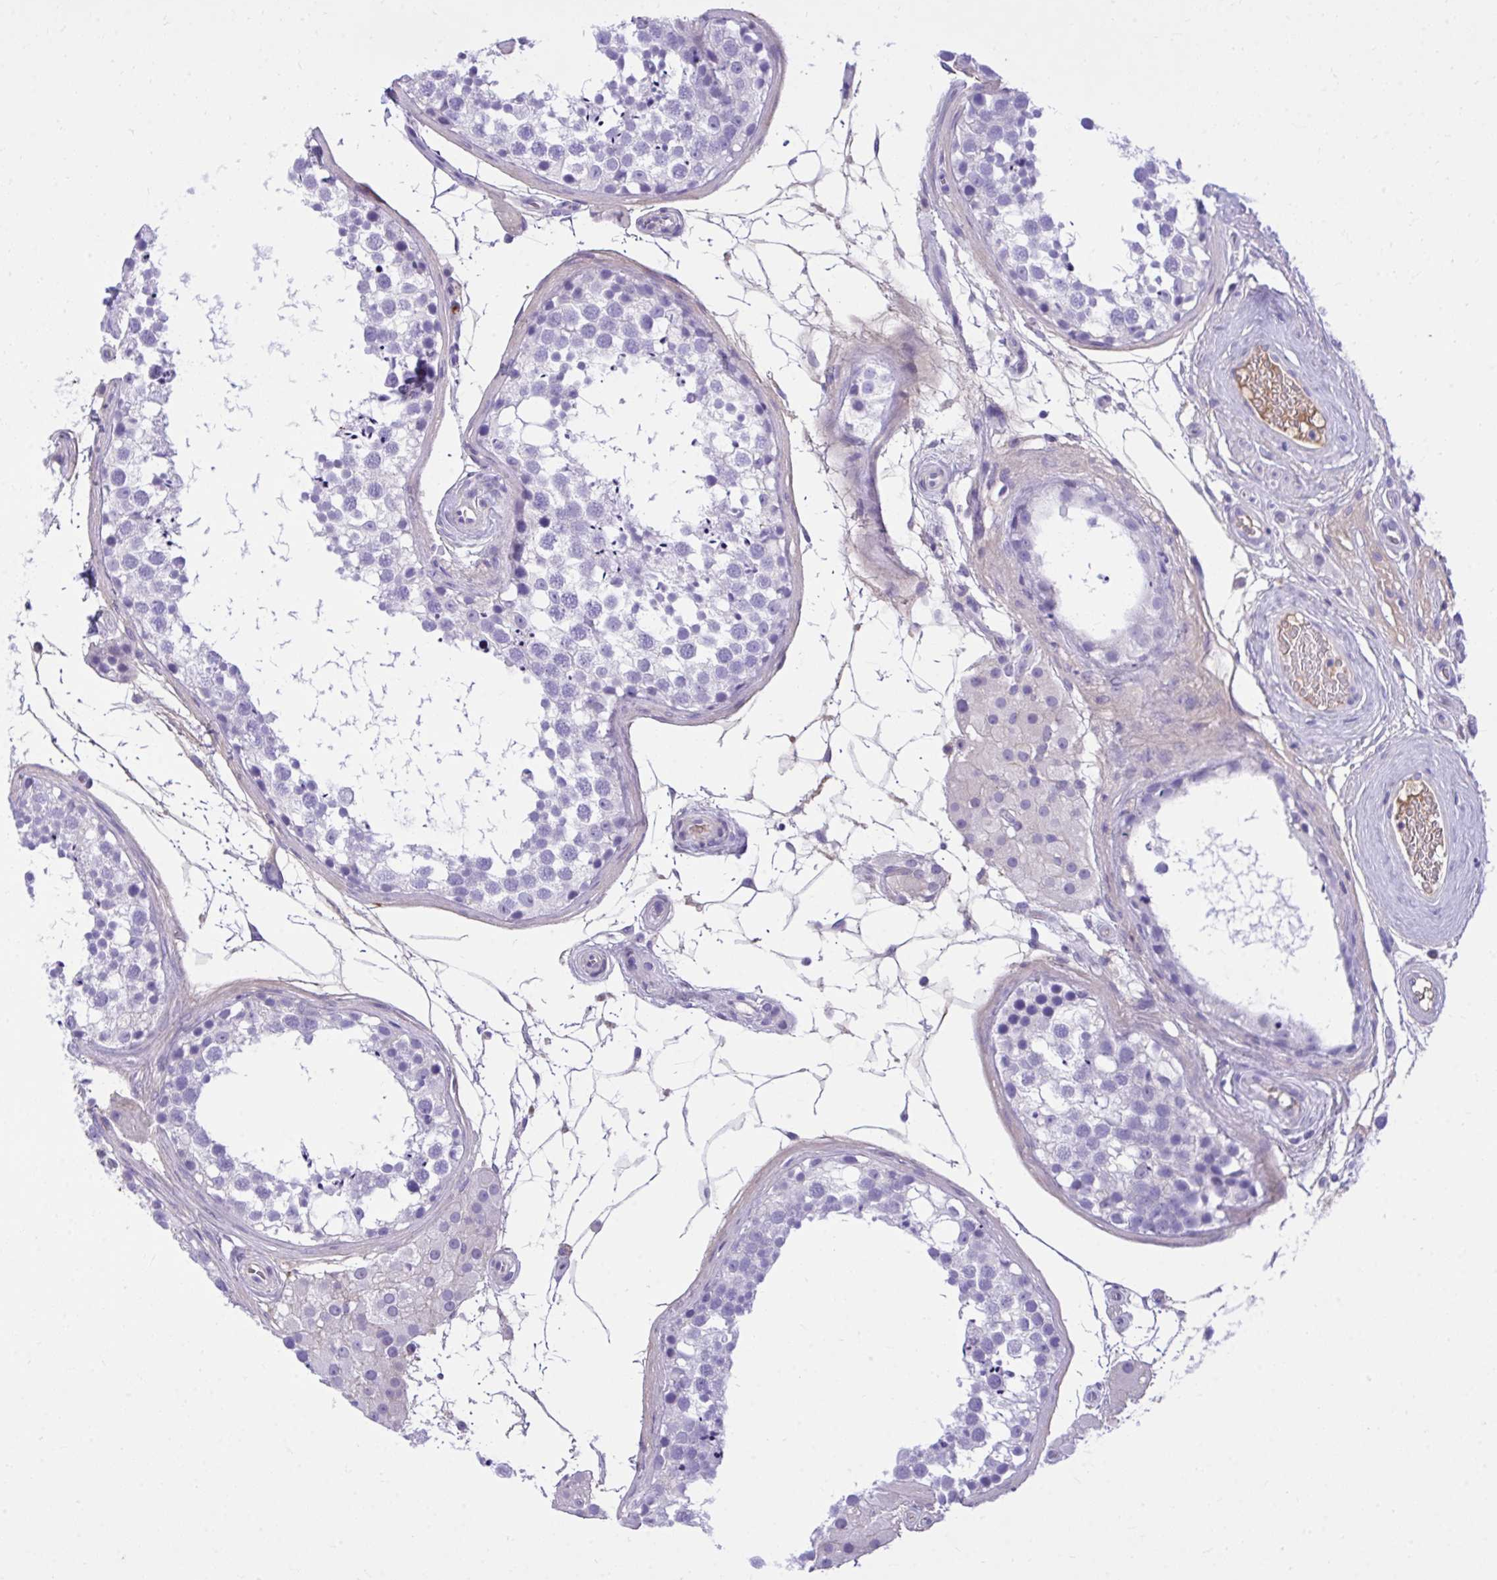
{"staining": {"intensity": "moderate", "quantity": "<25%", "location": "cytoplasmic/membranous"}, "tissue": "testis", "cell_type": "Cells in seminiferous ducts", "image_type": "normal", "snomed": [{"axis": "morphology", "description": "Normal tissue, NOS"}, {"axis": "morphology", "description": "Seminoma, NOS"}, {"axis": "topography", "description": "Testis"}], "caption": "Unremarkable testis was stained to show a protein in brown. There is low levels of moderate cytoplasmic/membranous positivity in approximately <25% of cells in seminiferous ducts. The staining was performed using DAB, with brown indicating positive protein expression. Nuclei are stained blue with hematoxylin.", "gene": "HRG", "patient": {"sex": "male", "age": 65}}